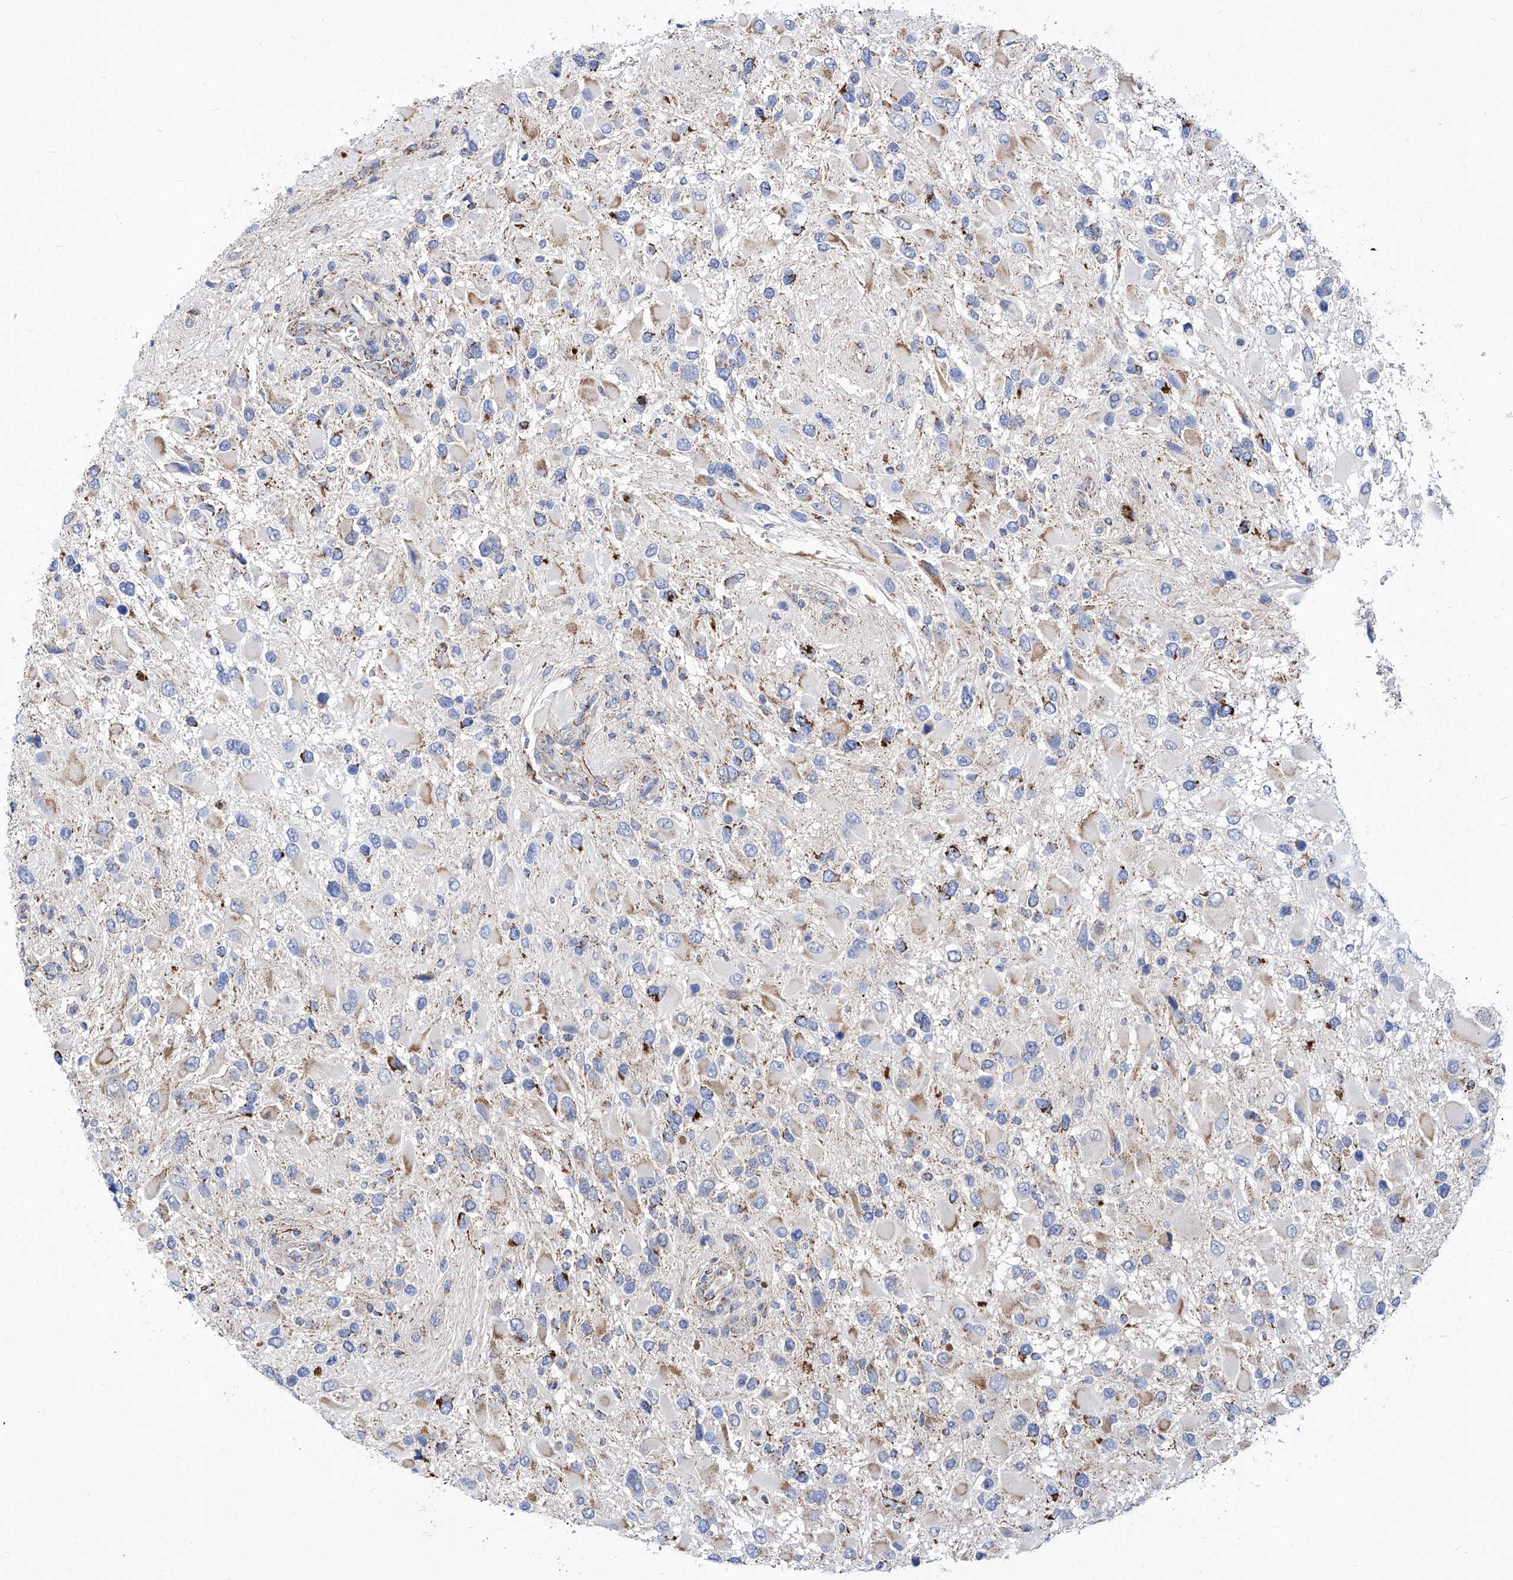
{"staining": {"intensity": "moderate", "quantity": "<25%", "location": "cytoplasmic/membranous"}, "tissue": "glioma", "cell_type": "Tumor cells", "image_type": "cancer", "snomed": [{"axis": "morphology", "description": "Glioma, malignant, High grade"}, {"axis": "topography", "description": "Brain"}], "caption": "A brown stain highlights moderate cytoplasmic/membranous expression of a protein in malignant glioma (high-grade) tumor cells.", "gene": "SRBD1", "patient": {"sex": "male", "age": 53}}